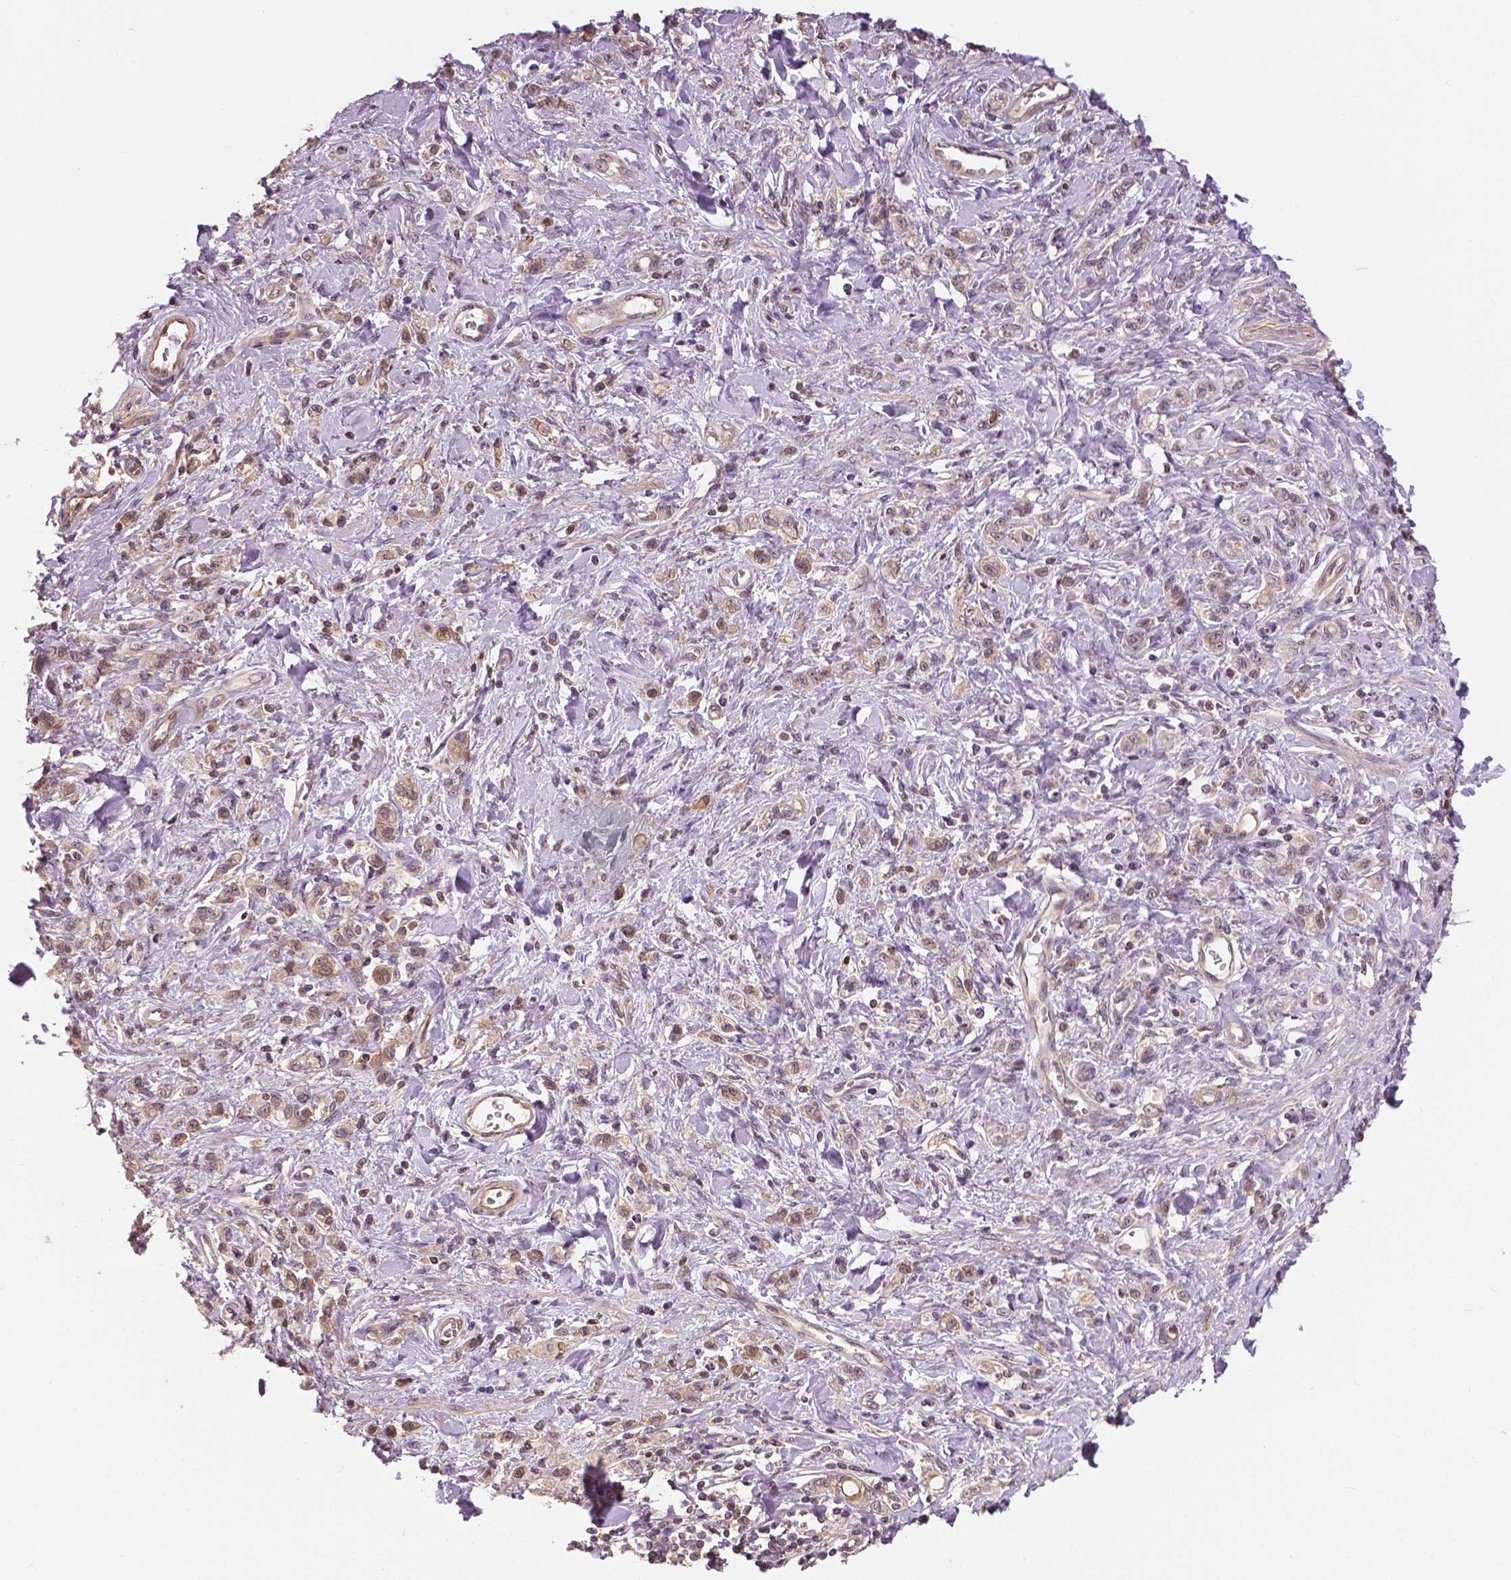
{"staining": {"intensity": "weak", "quantity": "25%-75%", "location": "cytoplasmic/membranous"}, "tissue": "stomach cancer", "cell_type": "Tumor cells", "image_type": "cancer", "snomed": [{"axis": "morphology", "description": "Adenocarcinoma, NOS"}, {"axis": "topography", "description": "Stomach"}], "caption": "Brown immunohistochemical staining in human stomach adenocarcinoma demonstrates weak cytoplasmic/membranous positivity in approximately 25%-75% of tumor cells.", "gene": "ANXA13", "patient": {"sex": "male", "age": 77}}